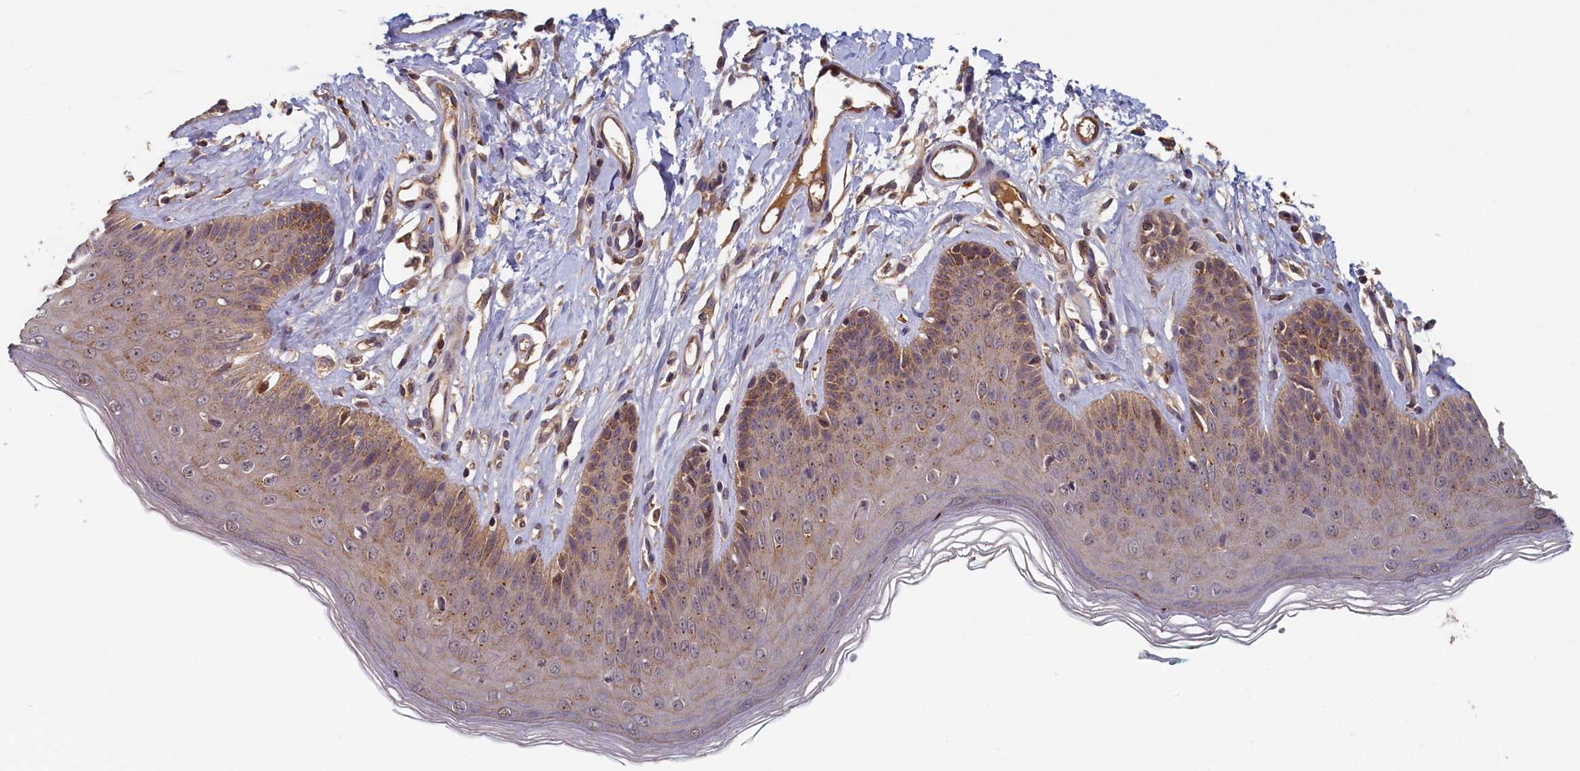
{"staining": {"intensity": "moderate", "quantity": "<25%", "location": "cytoplasmic/membranous"}, "tissue": "skin", "cell_type": "Epidermal cells", "image_type": "normal", "snomed": [{"axis": "morphology", "description": "Normal tissue, NOS"}, {"axis": "morphology", "description": "Squamous cell carcinoma, NOS"}, {"axis": "topography", "description": "Vulva"}], "caption": "DAB immunohistochemical staining of benign skin exhibits moderate cytoplasmic/membranous protein expression in approximately <25% of epidermal cells.", "gene": "NUBP2", "patient": {"sex": "female", "age": 85}}